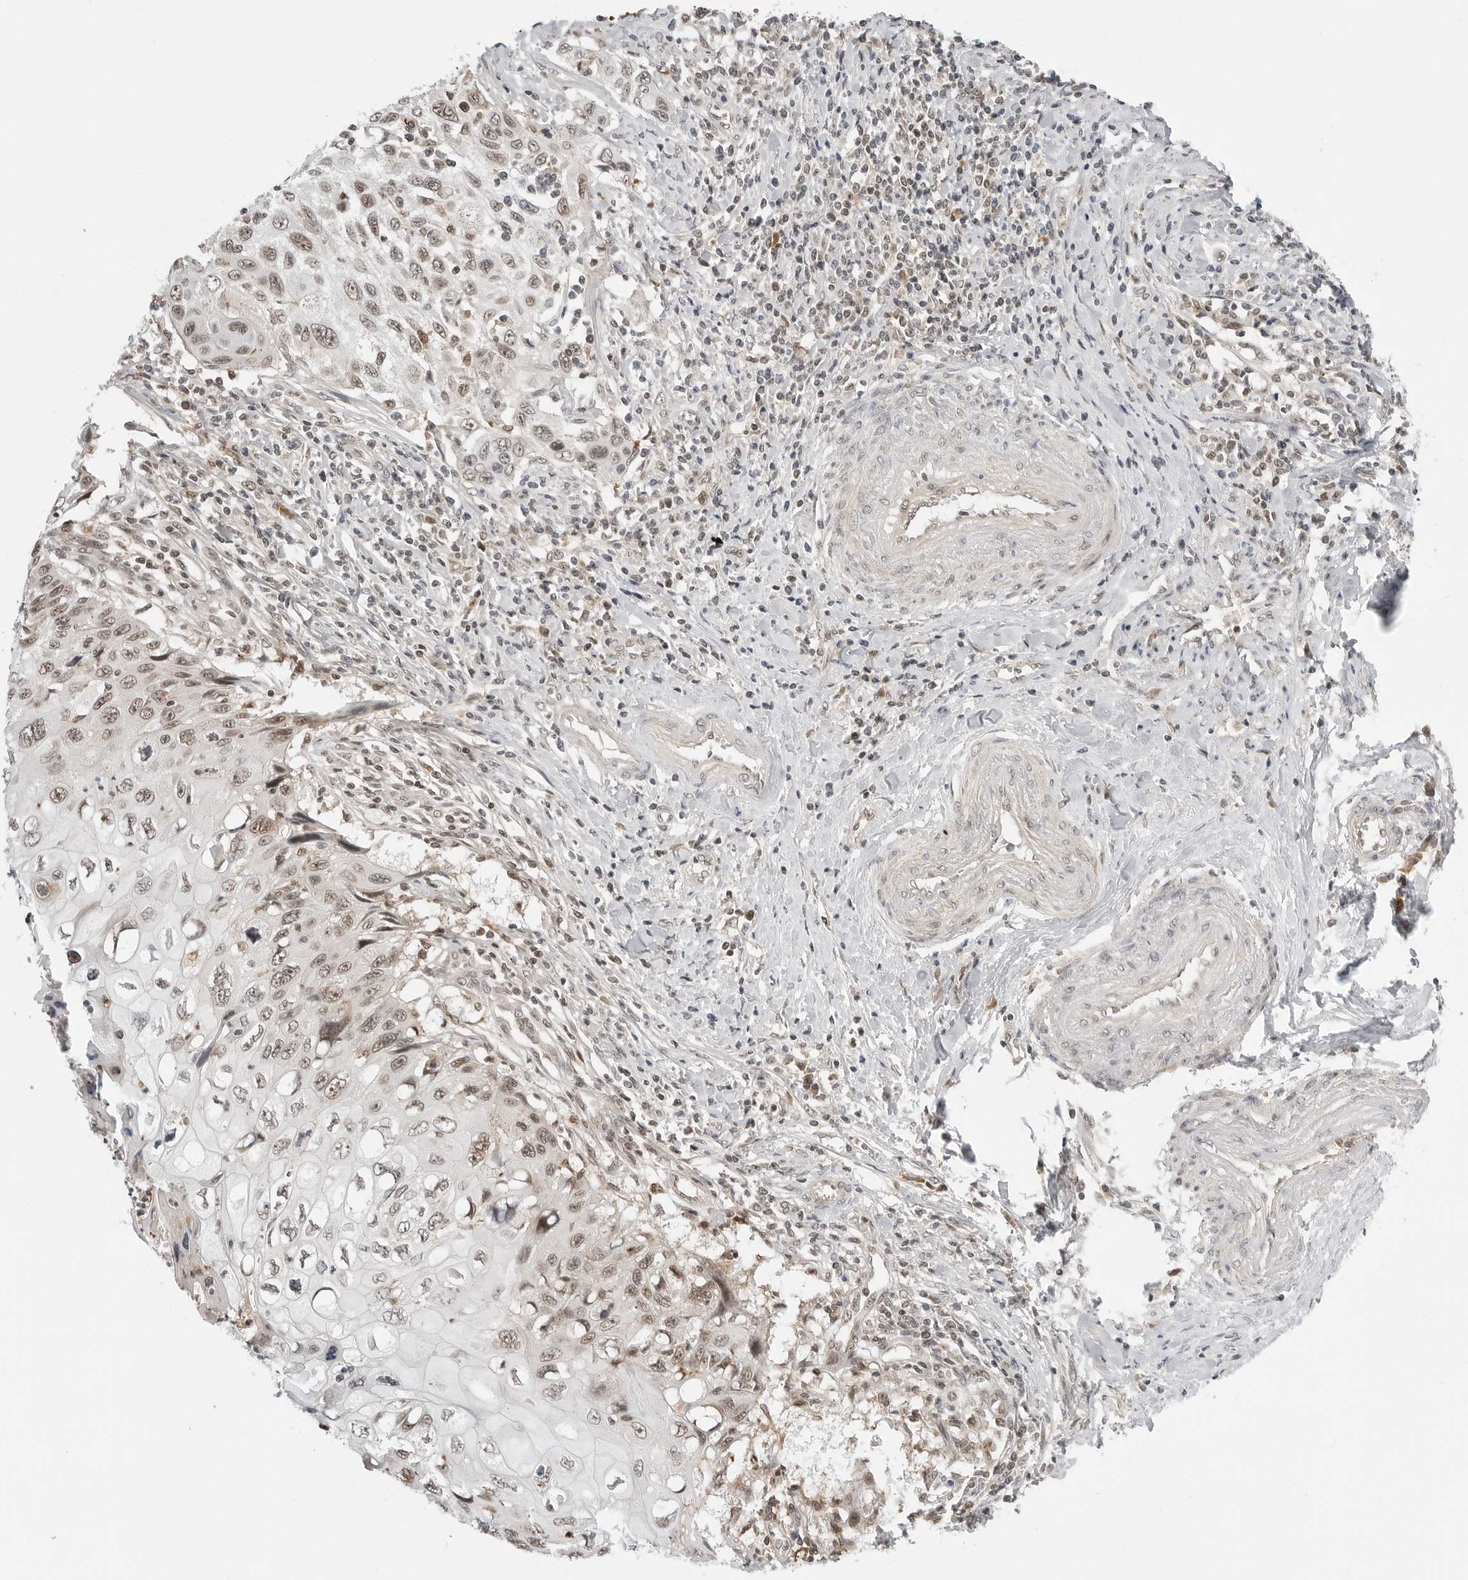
{"staining": {"intensity": "weak", "quantity": ">75%", "location": "nuclear"}, "tissue": "cervical cancer", "cell_type": "Tumor cells", "image_type": "cancer", "snomed": [{"axis": "morphology", "description": "Squamous cell carcinoma, NOS"}, {"axis": "topography", "description": "Cervix"}], "caption": "Weak nuclear expression is present in approximately >75% of tumor cells in squamous cell carcinoma (cervical). The protein of interest is shown in brown color, while the nuclei are stained blue.", "gene": "C8orf33", "patient": {"sex": "female", "age": 70}}